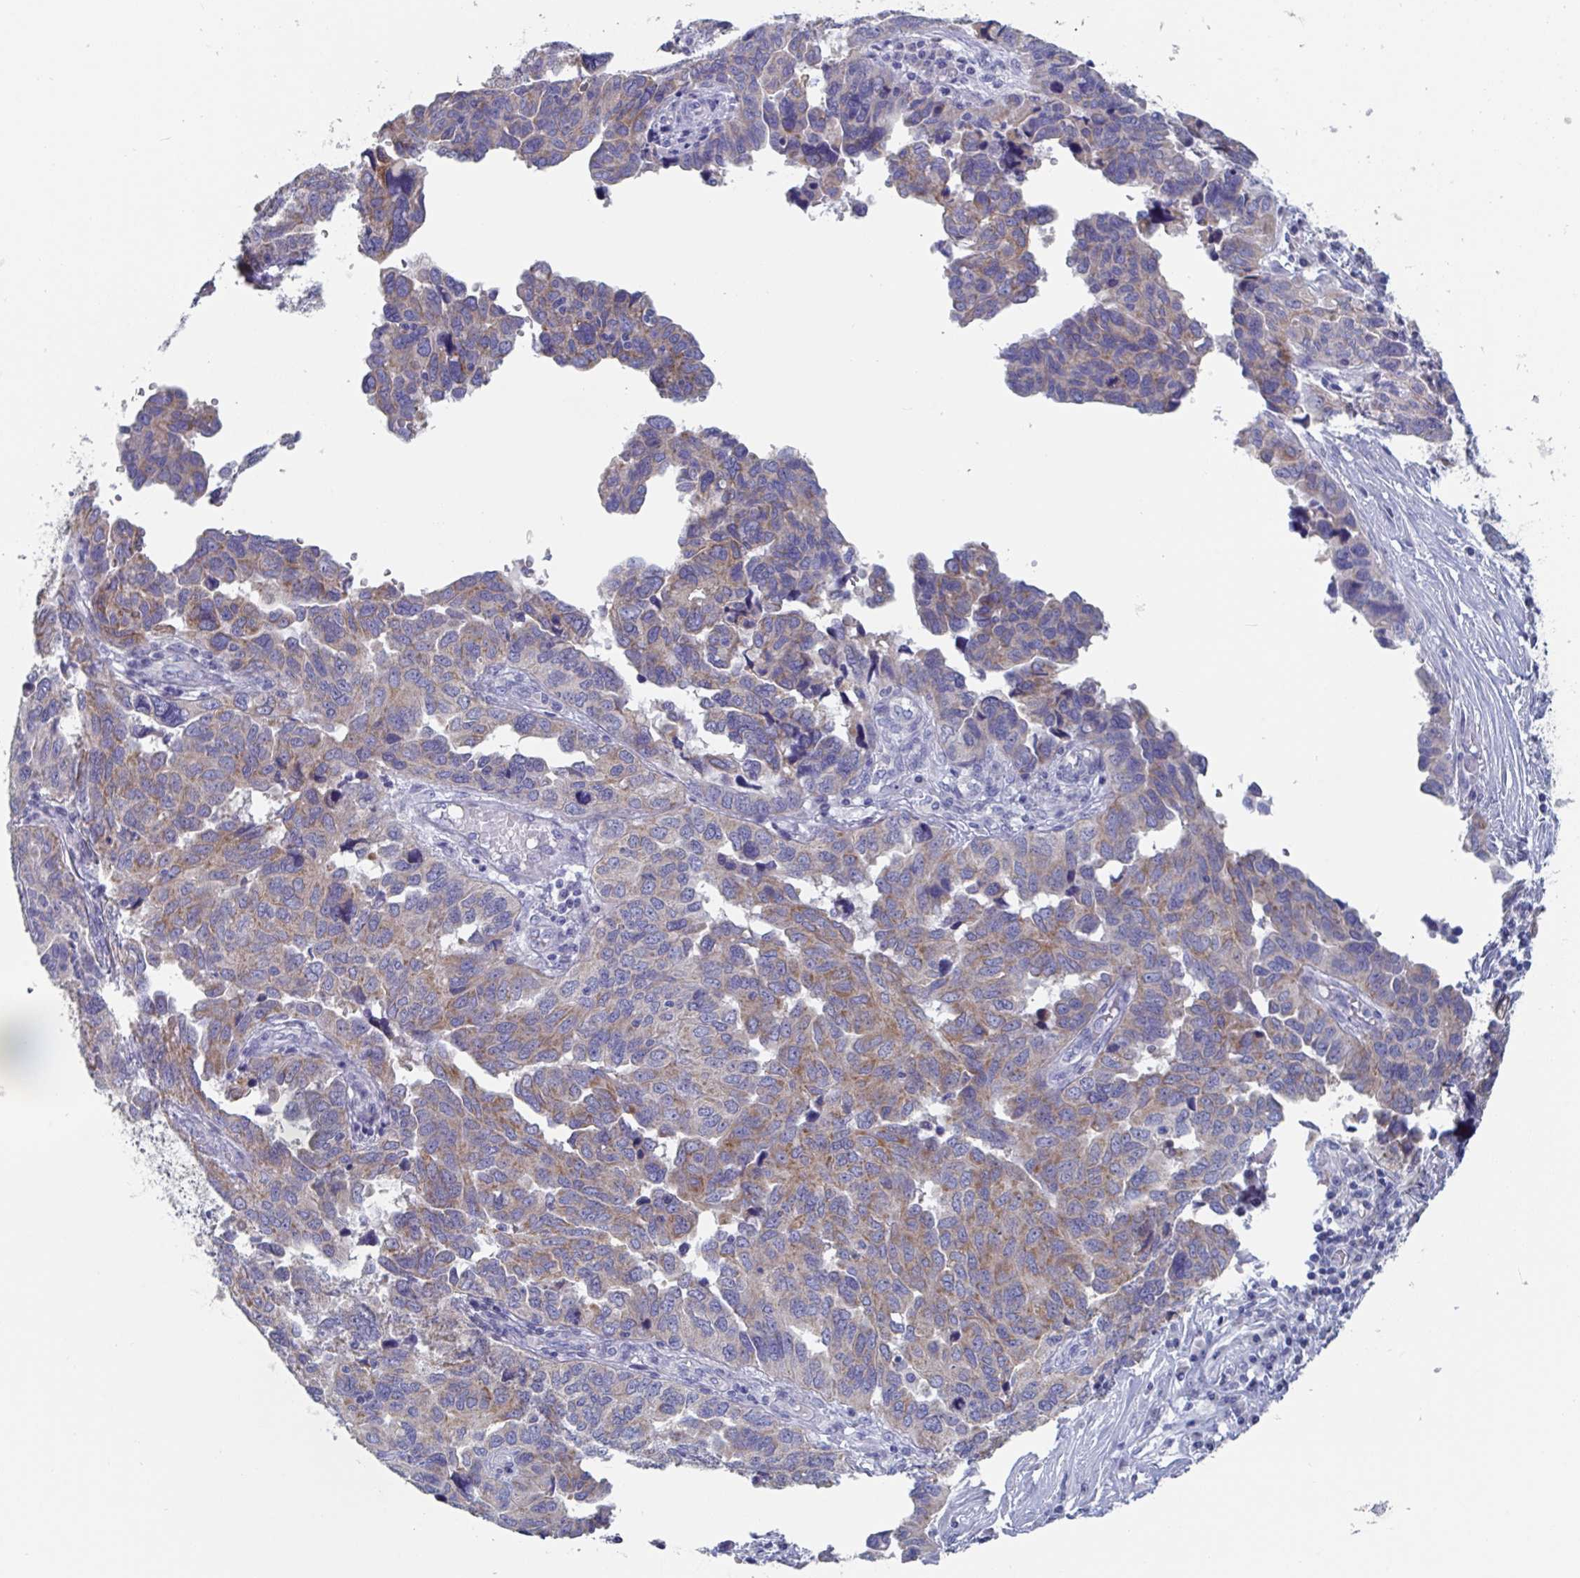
{"staining": {"intensity": "moderate", "quantity": "25%-75%", "location": "cytoplasmic/membranous"}, "tissue": "ovarian cancer", "cell_type": "Tumor cells", "image_type": "cancer", "snomed": [{"axis": "morphology", "description": "Cystadenocarcinoma, serous, NOS"}, {"axis": "topography", "description": "Ovary"}], "caption": "There is medium levels of moderate cytoplasmic/membranous staining in tumor cells of ovarian cancer, as demonstrated by immunohistochemical staining (brown color).", "gene": "ABHD16A", "patient": {"sex": "female", "age": 64}}